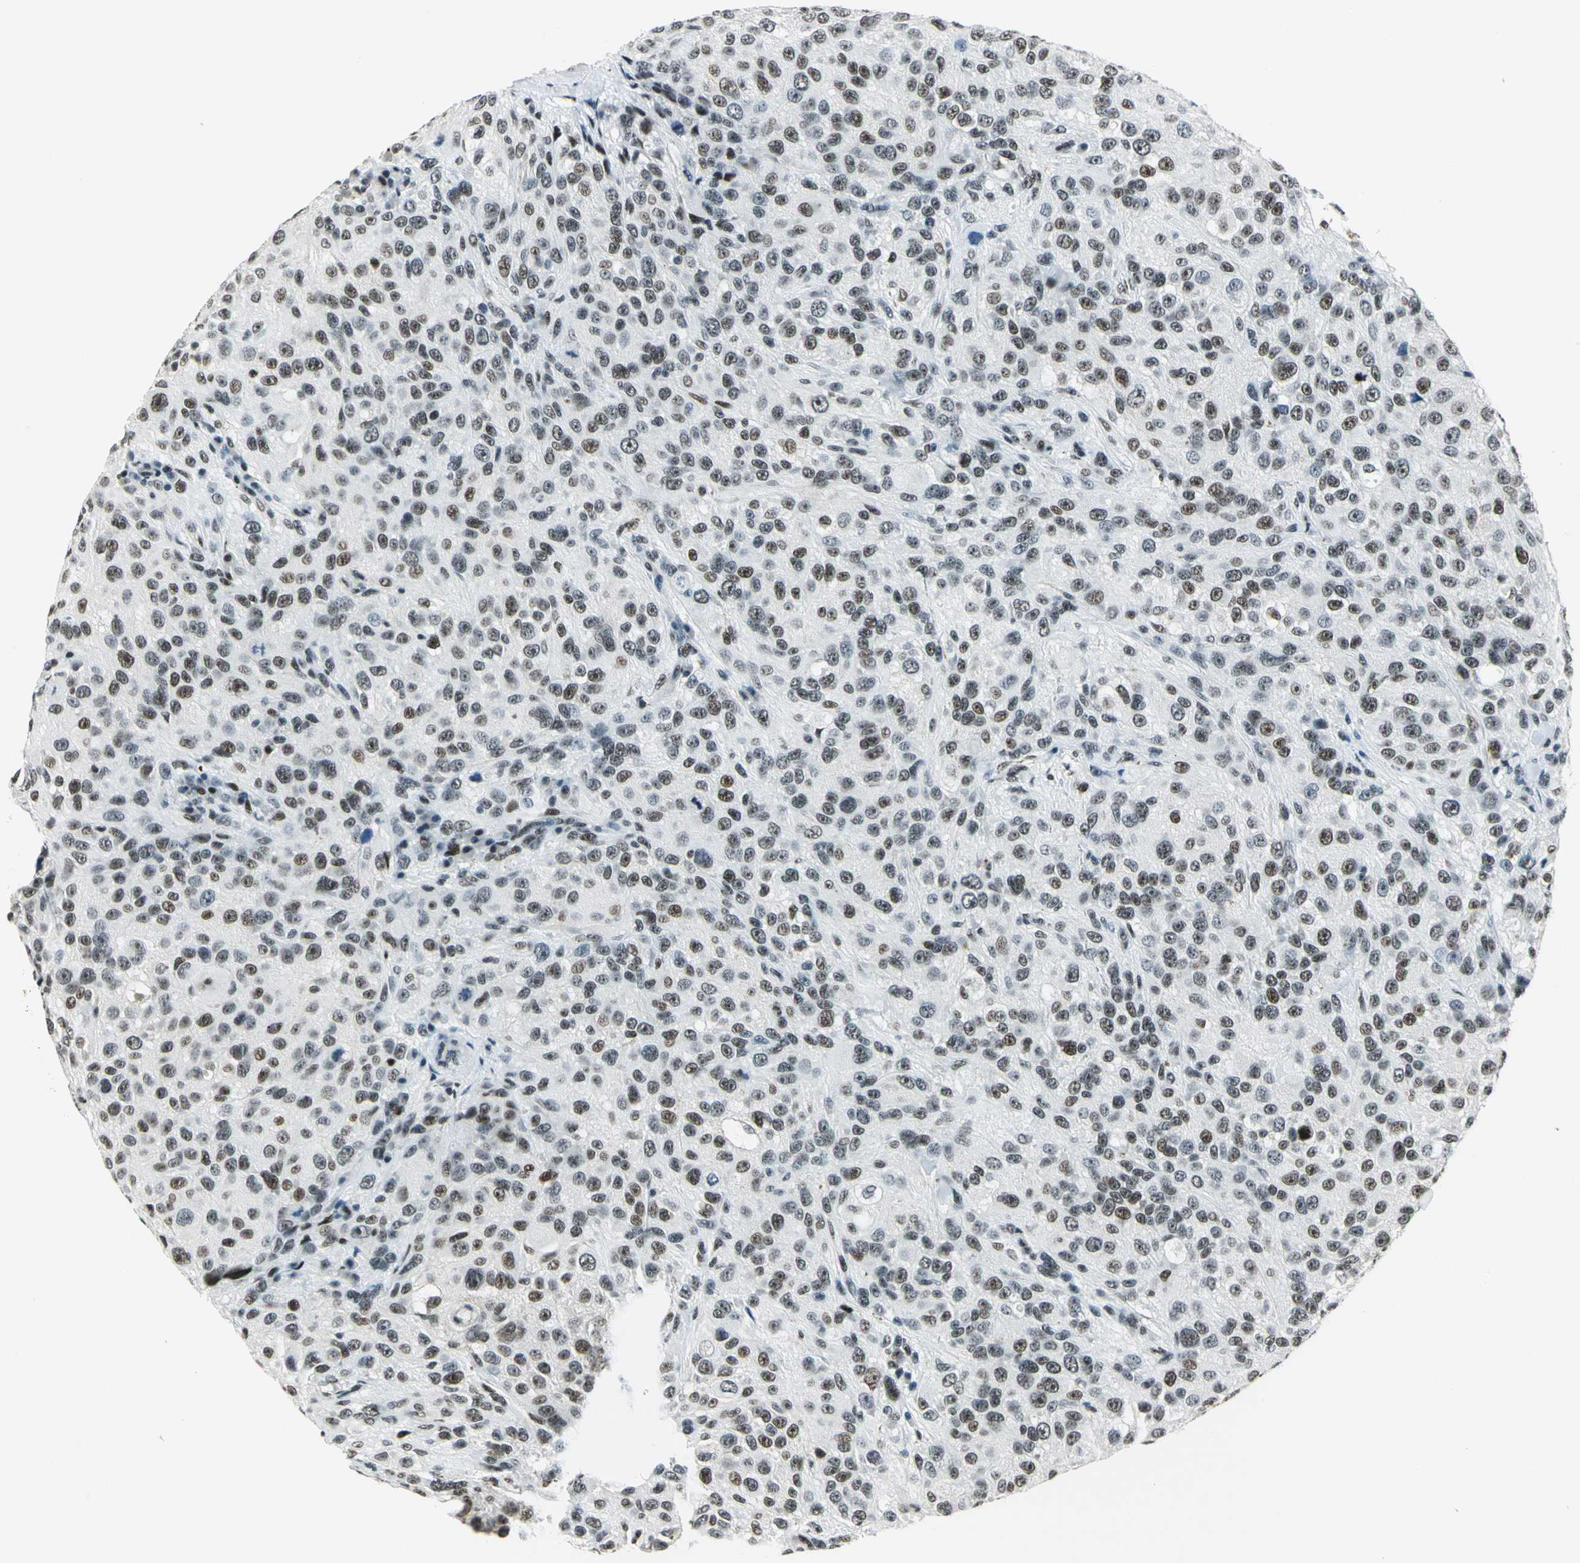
{"staining": {"intensity": "strong", "quantity": ">75%", "location": "nuclear"}, "tissue": "melanoma", "cell_type": "Tumor cells", "image_type": "cancer", "snomed": [{"axis": "morphology", "description": "Necrosis, NOS"}, {"axis": "morphology", "description": "Malignant melanoma, NOS"}, {"axis": "topography", "description": "Skin"}], "caption": "A histopathology image showing strong nuclear staining in about >75% of tumor cells in malignant melanoma, as visualized by brown immunohistochemical staining.", "gene": "KAT6B", "patient": {"sex": "female", "age": 87}}